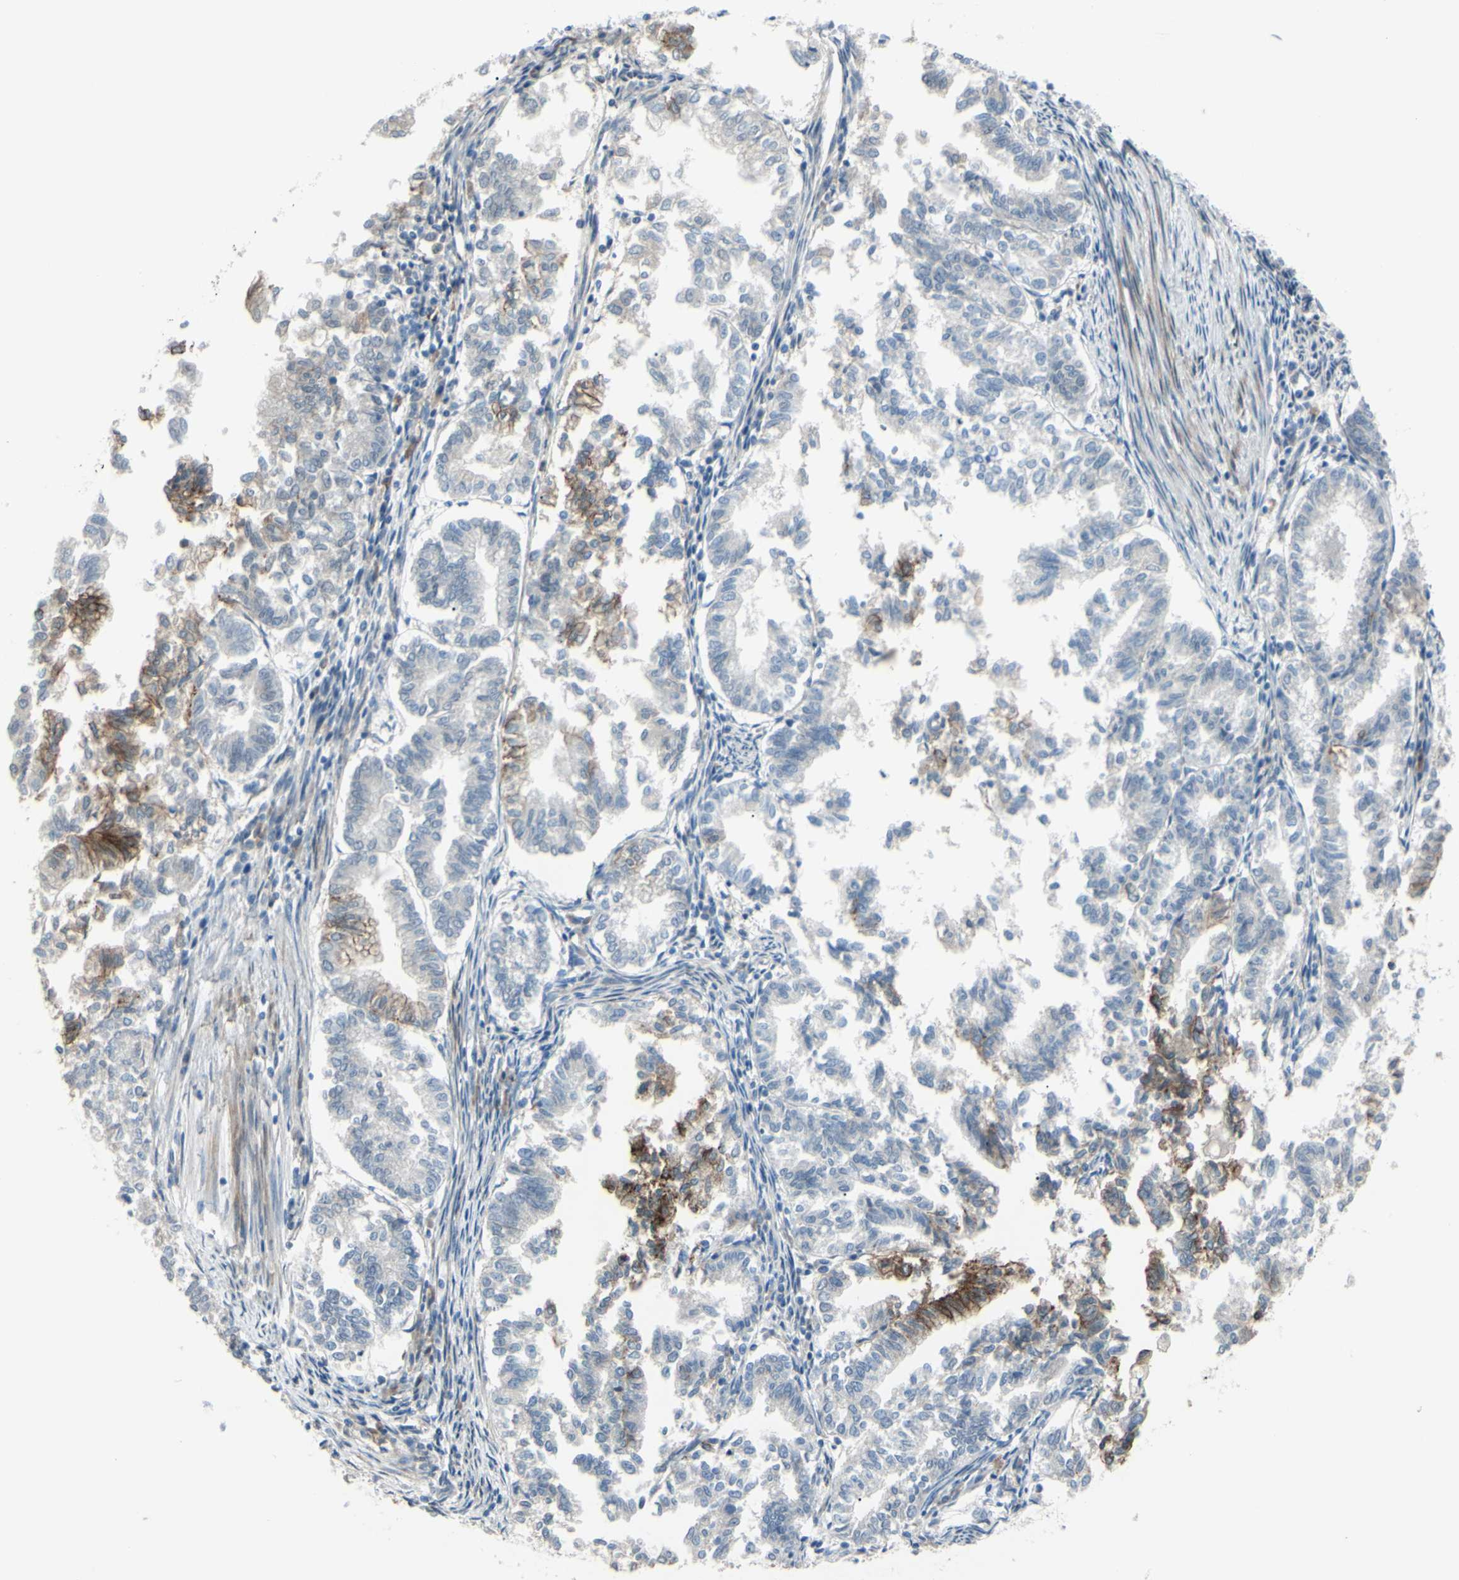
{"staining": {"intensity": "strong", "quantity": "25%-75%", "location": "cytoplasmic/membranous"}, "tissue": "endometrial cancer", "cell_type": "Tumor cells", "image_type": "cancer", "snomed": [{"axis": "morphology", "description": "Necrosis, NOS"}, {"axis": "morphology", "description": "Adenocarcinoma, NOS"}, {"axis": "topography", "description": "Endometrium"}], "caption": "Strong cytoplasmic/membranous protein positivity is seen in approximately 25%-75% of tumor cells in endometrial adenocarcinoma. The staining is performed using DAB brown chromogen to label protein expression. The nuclei are counter-stained blue using hematoxylin.", "gene": "LRRK1", "patient": {"sex": "female", "age": 79}}